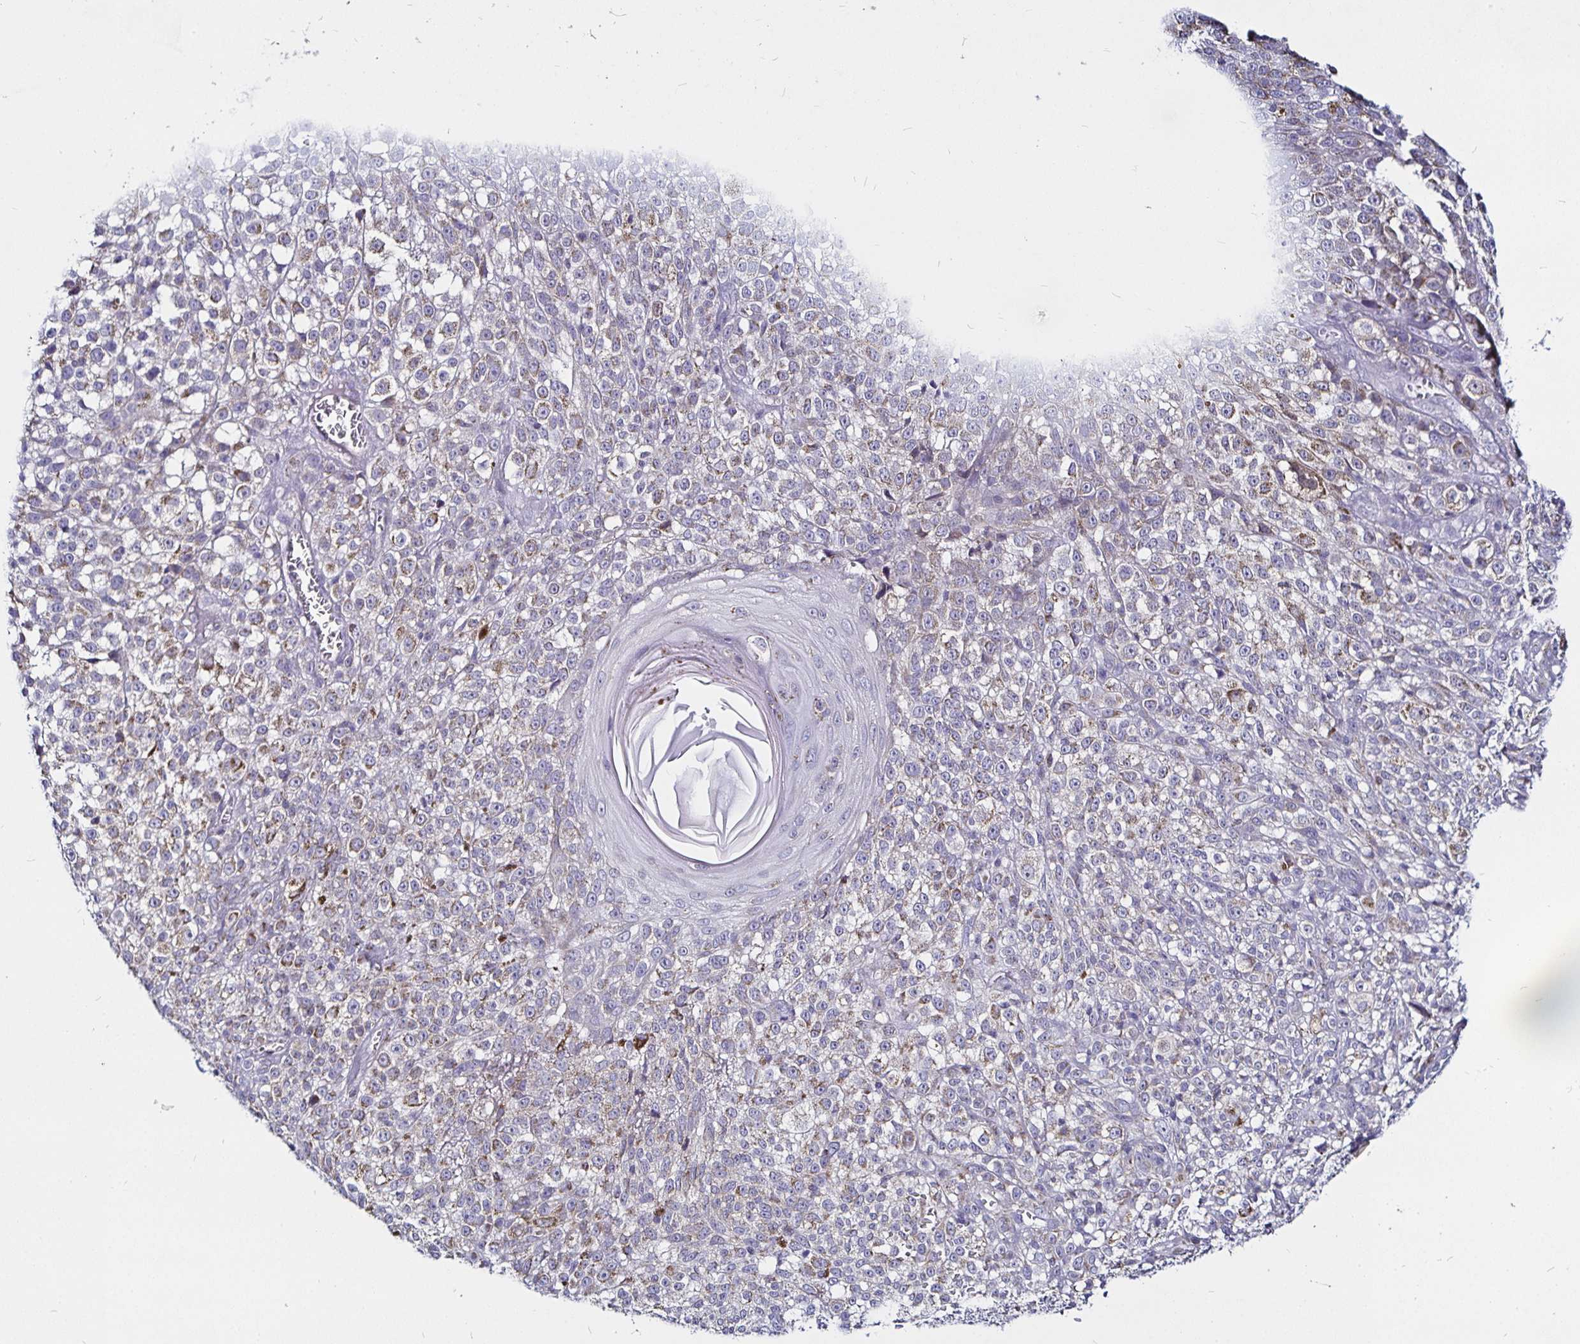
{"staining": {"intensity": "negative", "quantity": "none", "location": "none"}, "tissue": "melanoma", "cell_type": "Tumor cells", "image_type": "cancer", "snomed": [{"axis": "morphology", "description": "Malignant melanoma, NOS"}, {"axis": "topography", "description": "Skin"}], "caption": "Image shows no significant protein expression in tumor cells of melanoma.", "gene": "PGAM2", "patient": {"sex": "male", "age": 79}}